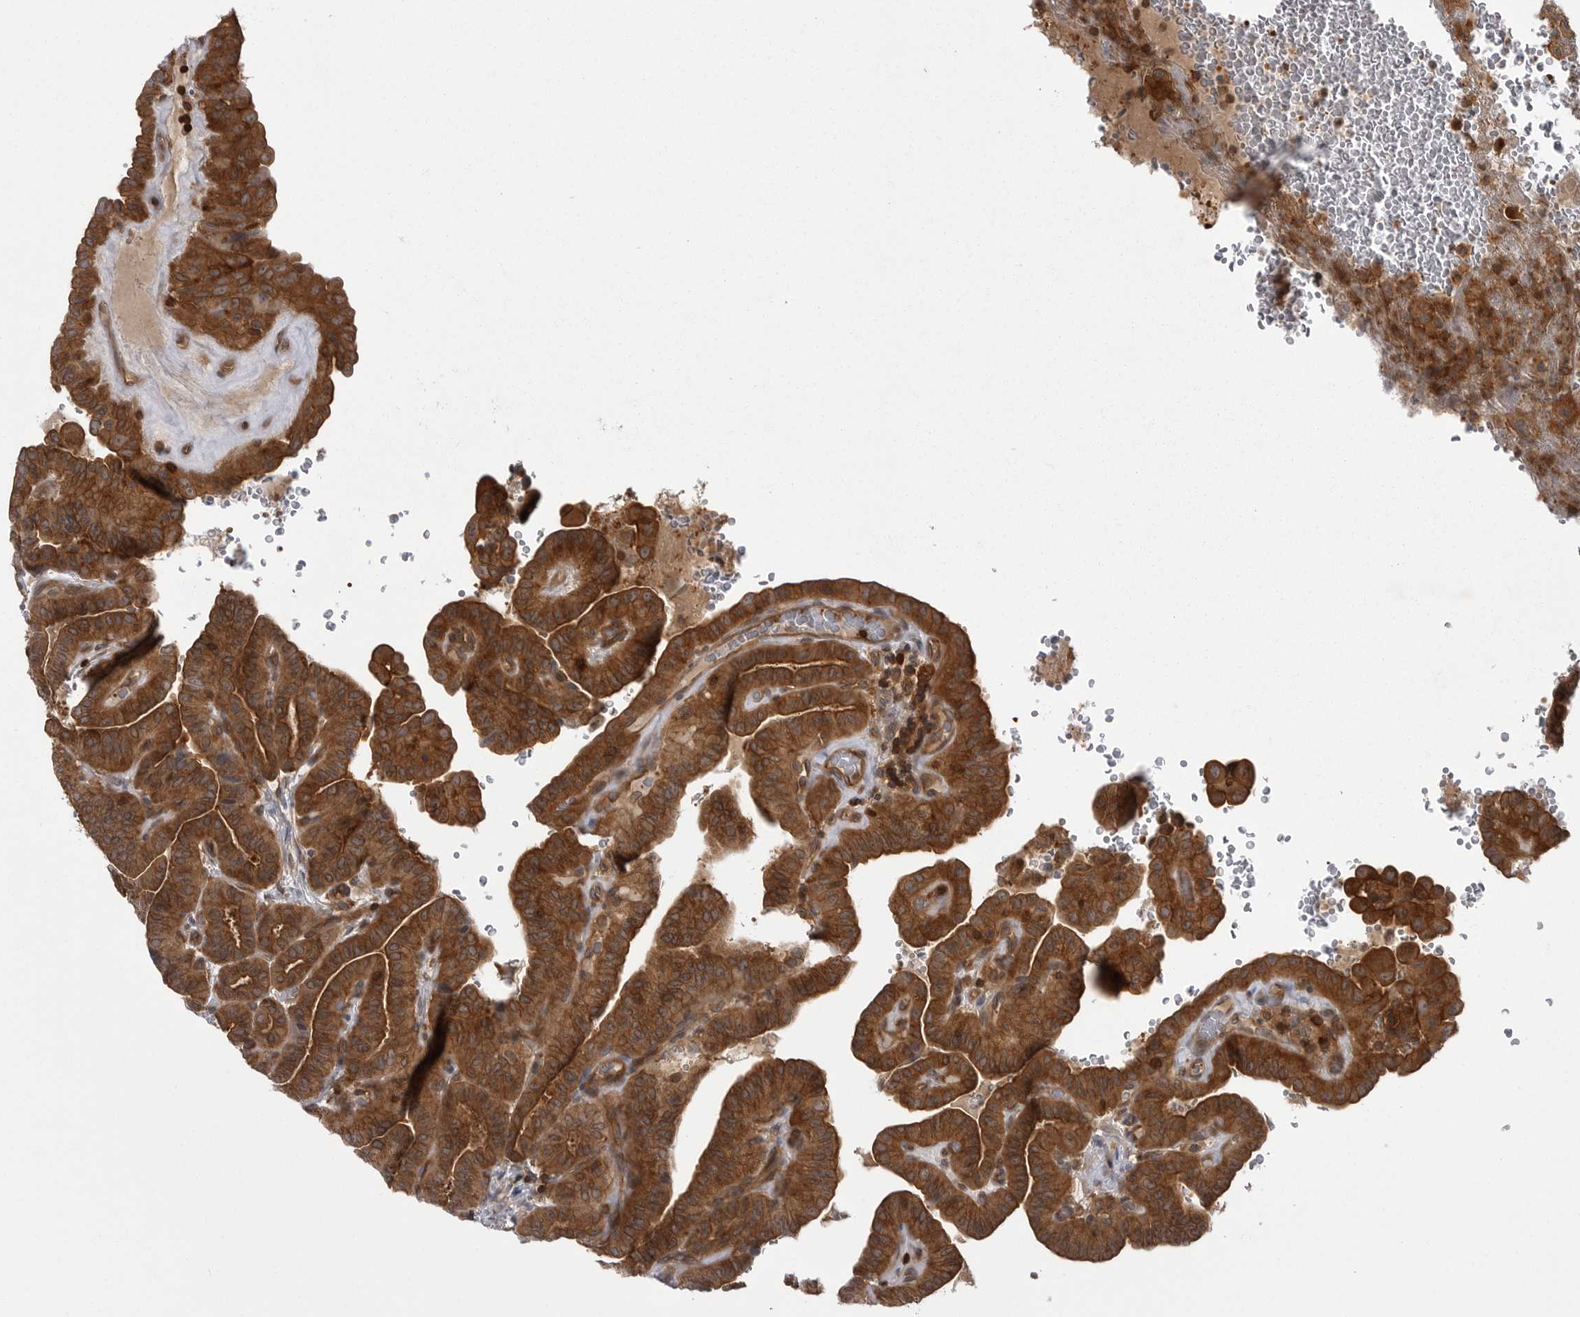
{"staining": {"intensity": "strong", "quantity": ">75%", "location": "cytoplasmic/membranous"}, "tissue": "thyroid cancer", "cell_type": "Tumor cells", "image_type": "cancer", "snomed": [{"axis": "morphology", "description": "Papillary adenocarcinoma, NOS"}, {"axis": "topography", "description": "Thyroid gland"}], "caption": "There is high levels of strong cytoplasmic/membranous positivity in tumor cells of thyroid papillary adenocarcinoma, as demonstrated by immunohistochemical staining (brown color).", "gene": "STK24", "patient": {"sex": "male", "age": 77}}